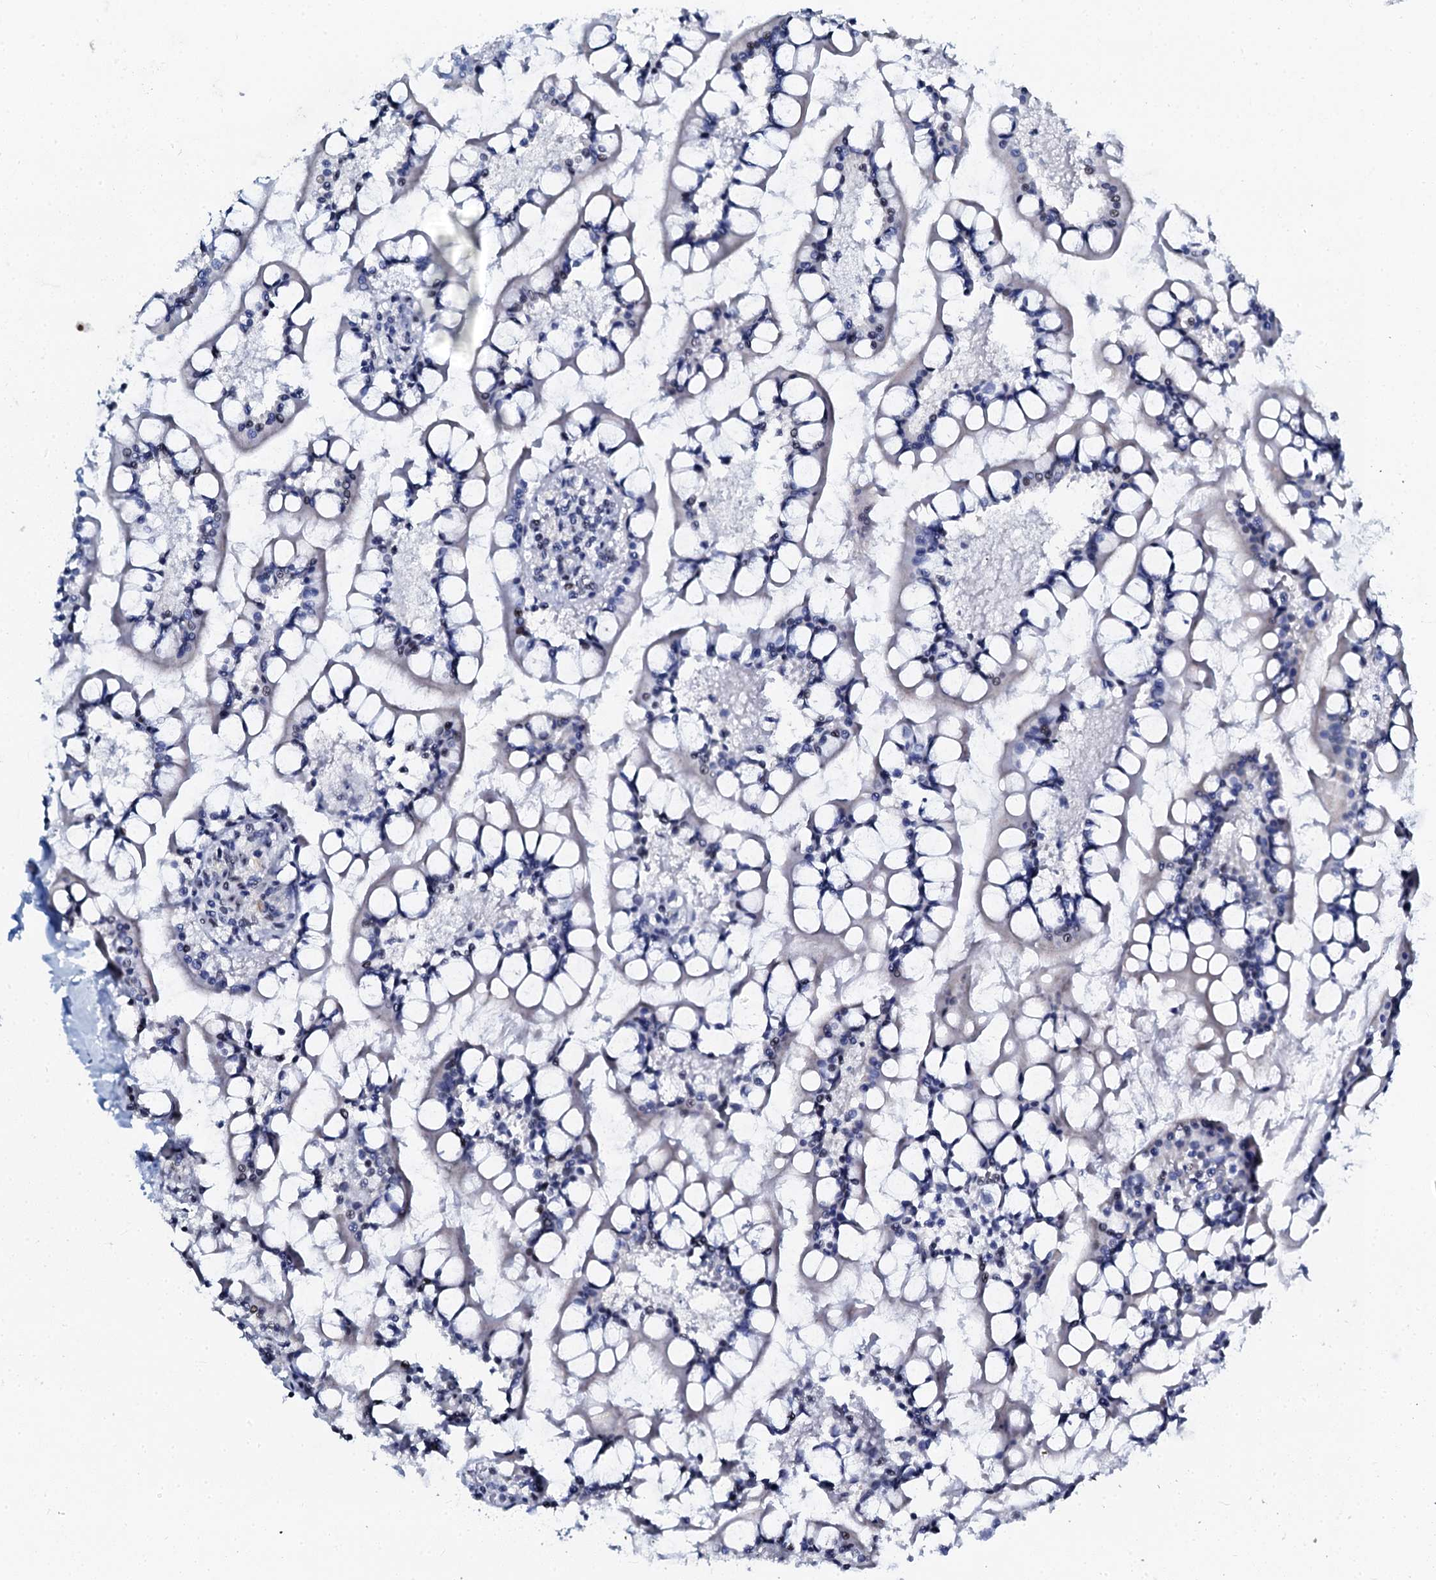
{"staining": {"intensity": "moderate", "quantity": "<25%", "location": "nuclear"}, "tissue": "small intestine", "cell_type": "Glandular cells", "image_type": "normal", "snomed": [{"axis": "morphology", "description": "Normal tissue, NOS"}, {"axis": "topography", "description": "Small intestine"}], "caption": "The histopathology image shows staining of normal small intestine, revealing moderate nuclear protein staining (brown color) within glandular cells. (IHC, brightfield microscopy, high magnification).", "gene": "SLTM", "patient": {"sex": "male", "age": 52}}